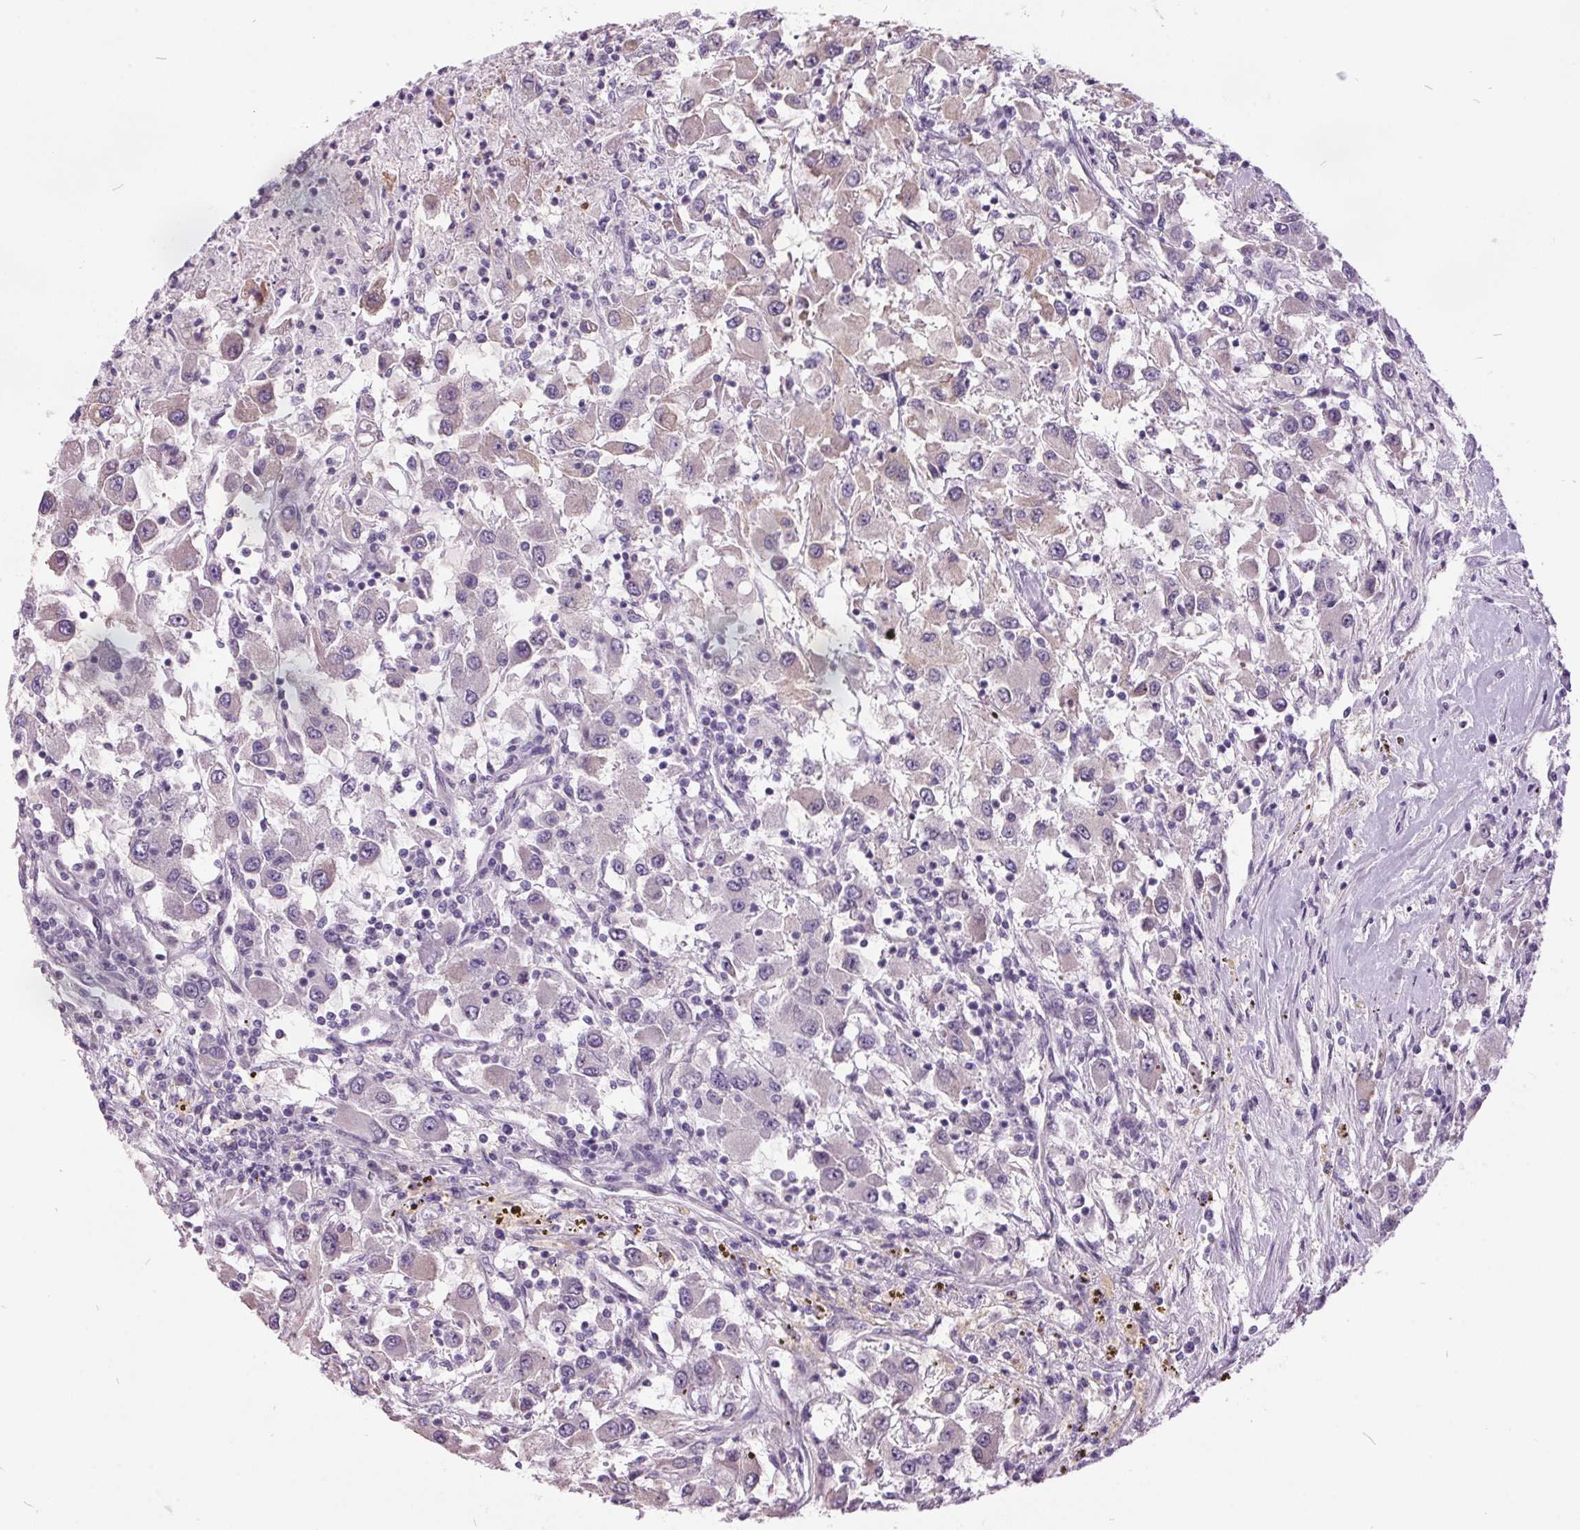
{"staining": {"intensity": "negative", "quantity": "none", "location": "none"}, "tissue": "renal cancer", "cell_type": "Tumor cells", "image_type": "cancer", "snomed": [{"axis": "morphology", "description": "Adenocarcinoma, NOS"}, {"axis": "topography", "description": "Kidney"}], "caption": "An image of adenocarcinoma (renal) stained for a protein demonstrates no brown staining in tumor cells.", "gene": "C2orf16", "patient": {"sex": "female", "age": 67}}